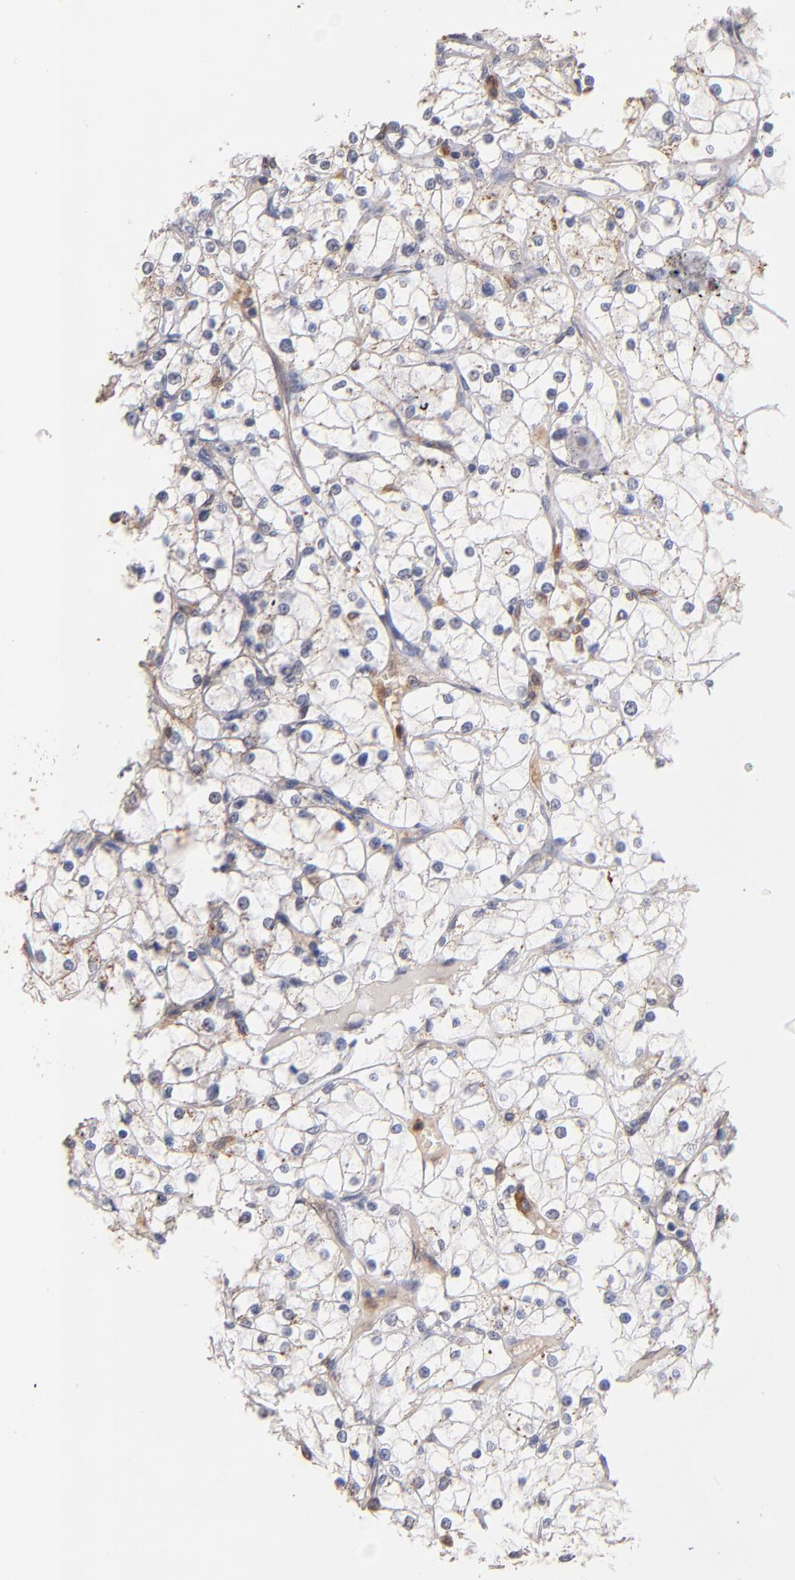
{"staining": {"intensity": "negative", "quantity": "none", "location": "none"}, "tissue": "renal cancer", "cell_type": "Tumor cells", "image_type": "cancer", "snomed": [{"axis": "morphology", "description": "Adenocarcinoma, NOS"}, {"axis": "topography", "description": "Kidney"}], "caption": "DAB (3,3'-diaminobenzidine) immunohistochemical staining of adenocarcinoma (renal) shows no significant expression in tumor cells. (Brightfield microscopy of DAB (3,3'-diaminobenzidine) immunohistochemistry at high magnification).", "gene": "RO60", "patient": {"sex": "female", "age": 73}}